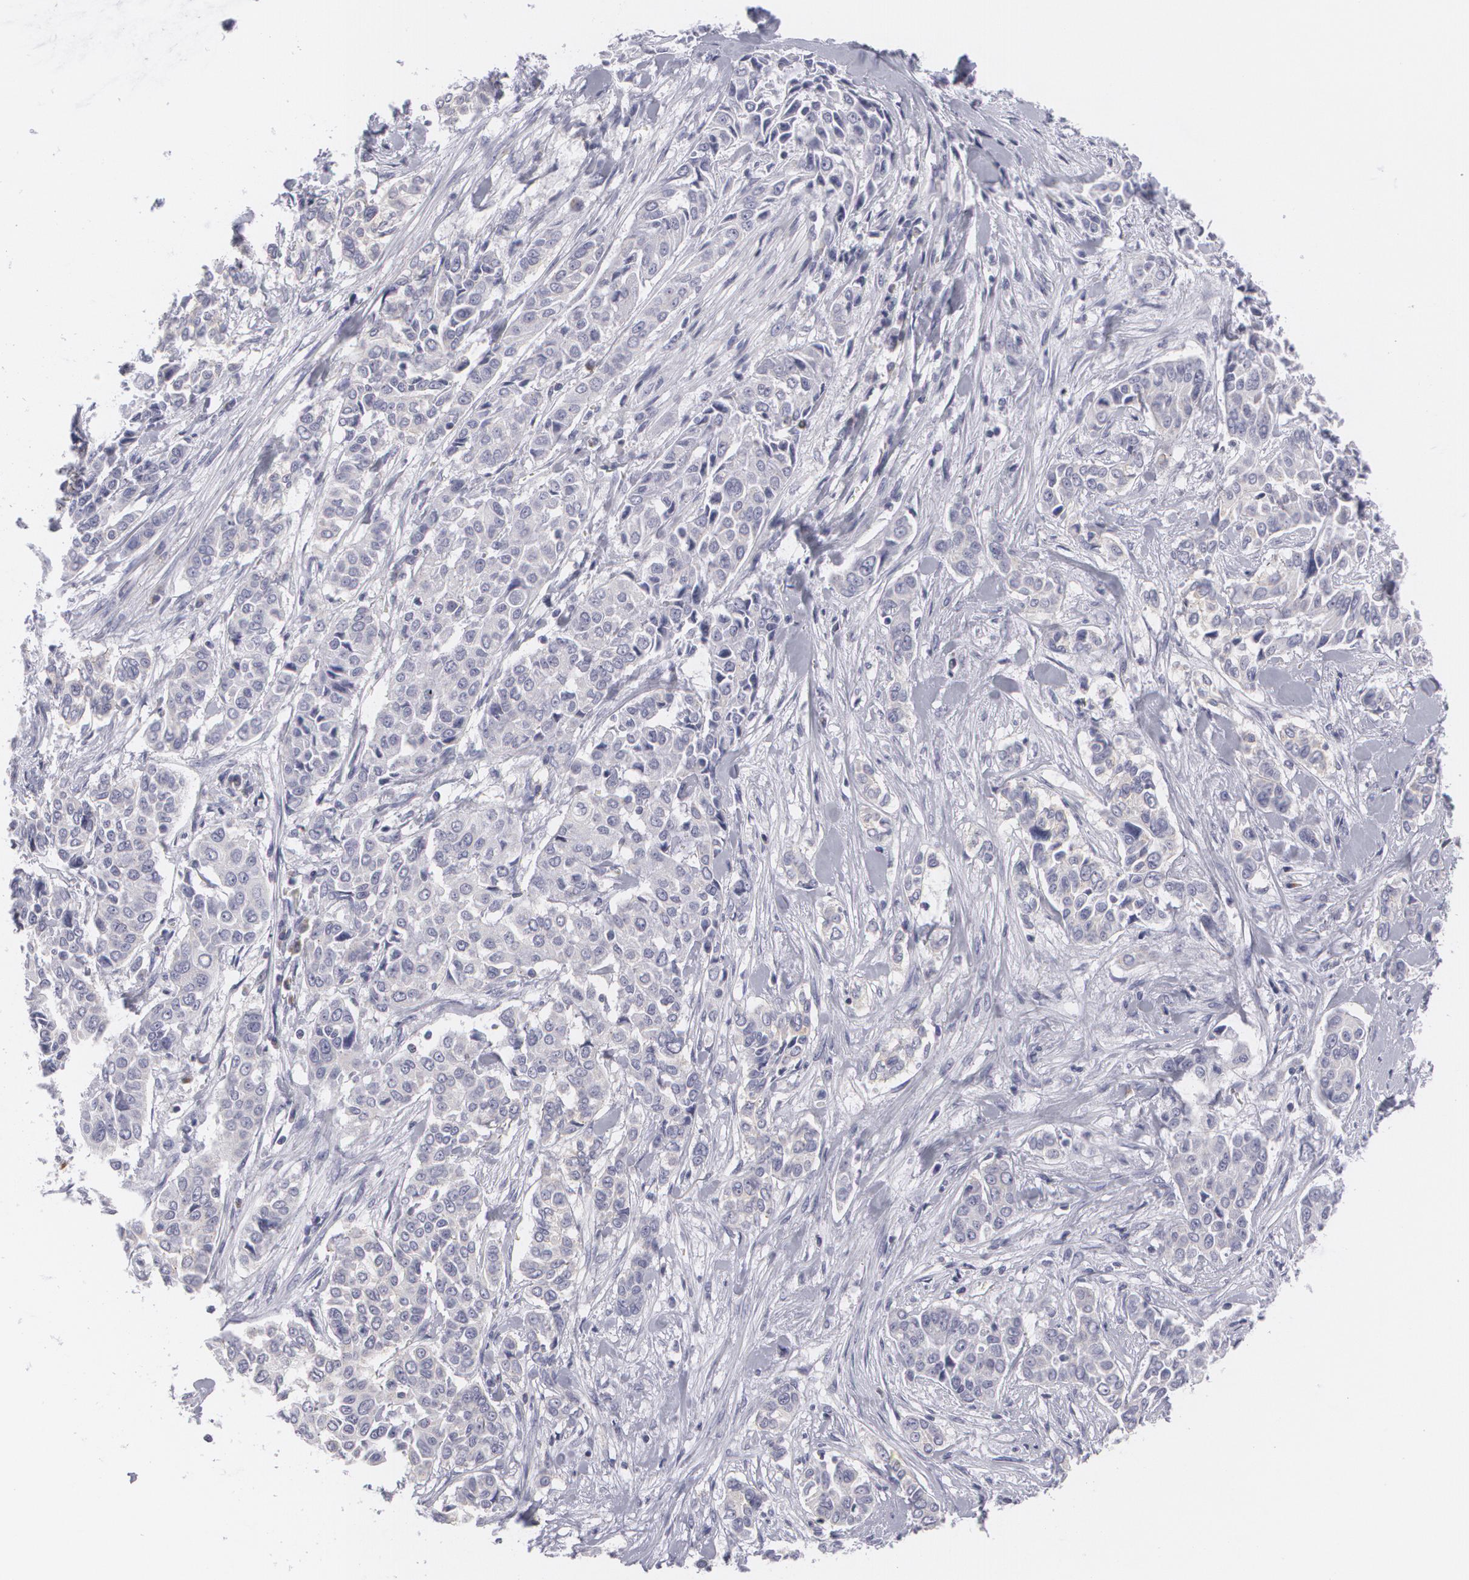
{"staining": {"intensity": "negative", "quantity": "none", "location": "none"}, "tissue": "pancreatic cancer", "cell_type": "Tumor cells", "image_type": "cancer", "snomed": [{"axis": "morphology", "description": "Adenocarcinoma, NOS"}, {"axis": "topography", "description": "Pancreas"}], "caption": "Micrograph shows no protein positivity in tumor cells of pancreatic cancer (adenocarcinoma) tissue.", "gene": "MBNL3", "patient": {"sex": "female", "age": 52}}